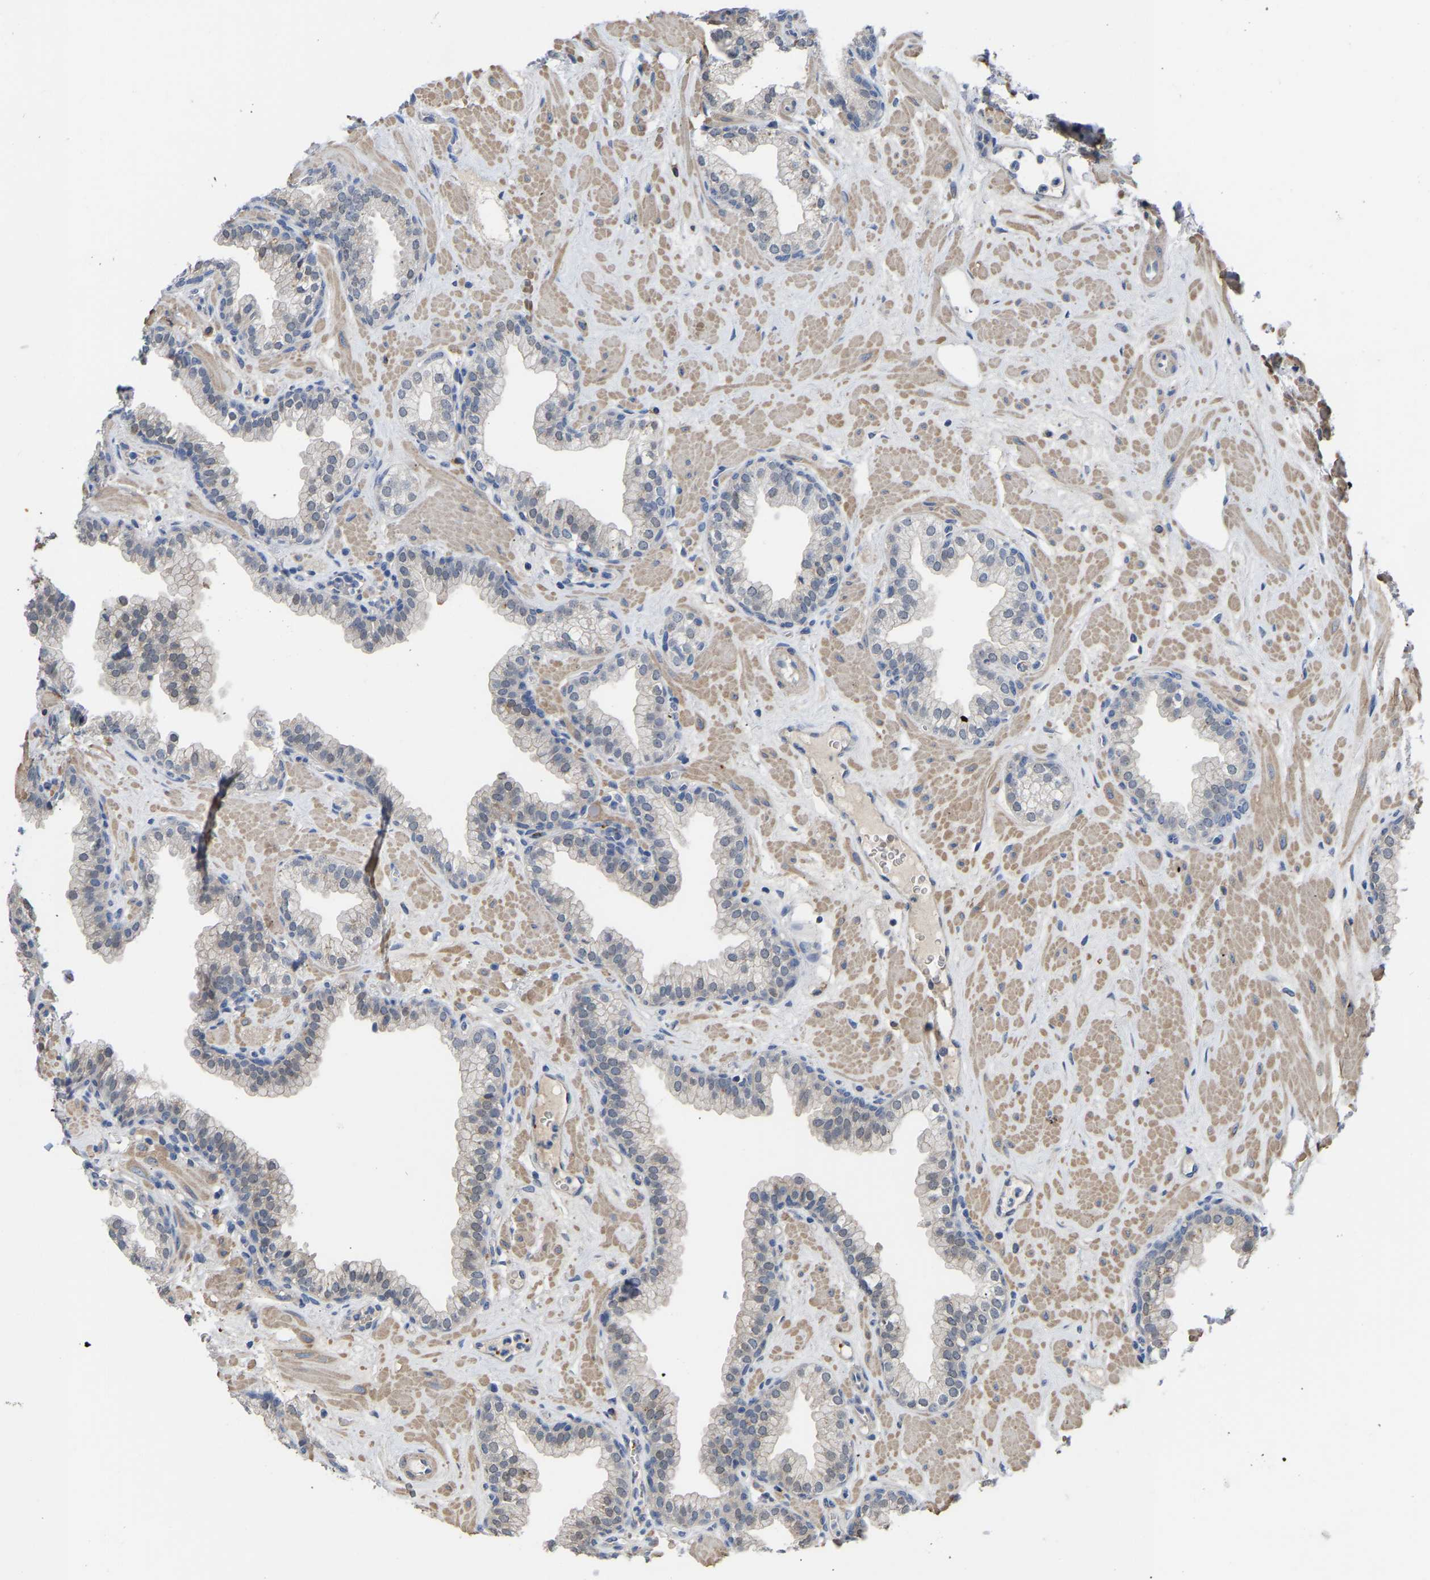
{"staining": {"intensity": "weak", "quantity": "<25%", "location": "cytoplasmic/membranous"}, "tissue": "prostate", "cell_type": "Glandular cells", "image_type": "normal", "snomed": [{"axis": "morphology", "description": "Normal tissue, NOS"}, {"axis": "morphology", "description": "Urothelial carcinoma, Low grade"}, {"axis": "topography", "description": "Urinary bladder"}, {"axis": "topography", "description": "Prostate"}], "caption": "High power microscopy image of an immunohistochemistry image of unremarkable prostate, revealing no significant staining in glandular cells.", "gene": "ZNF449", "patient": {"sex": "male", "age": 60}}